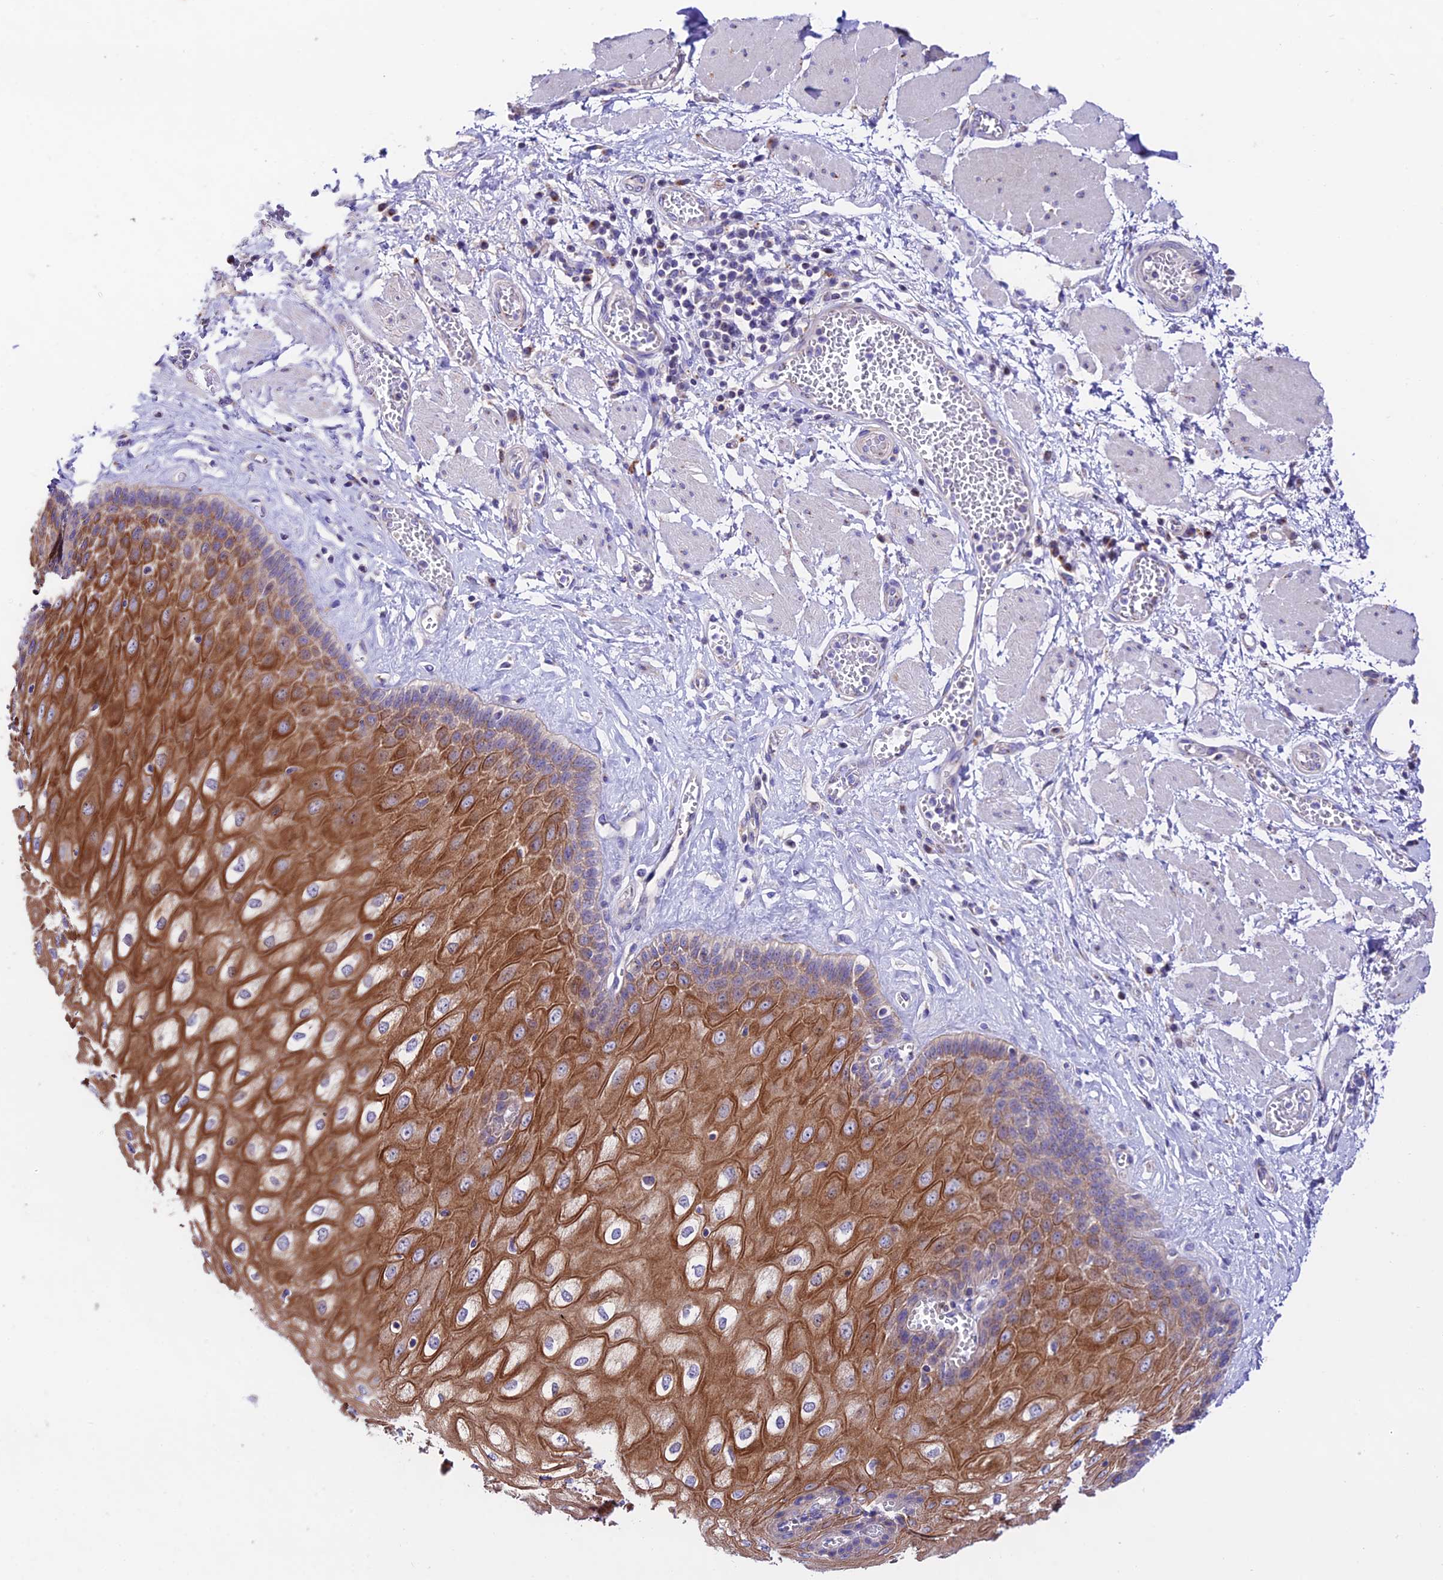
{"staining": {"intensity": "moderate", "quantity": "25%-75%", "location": "cytoplasmic/membranous"}, "tissue": "esophagus", "cell_type": "Squamous epithelial cells", "image_type": "normal", "snomed": [{"axis": "morphology", "description": "Normal tissue, NOS"}, {"axis": "topography", "description": "Esophagus"}], "caption": "Immunohistochemical staining of normal human esophagus shows moderate cytoplasmic/membranous protein staining in about 25%-75% of squamous epithelial cells.", "gene": "LACTB2", "patient": {"sex": "male", "age": 60}}